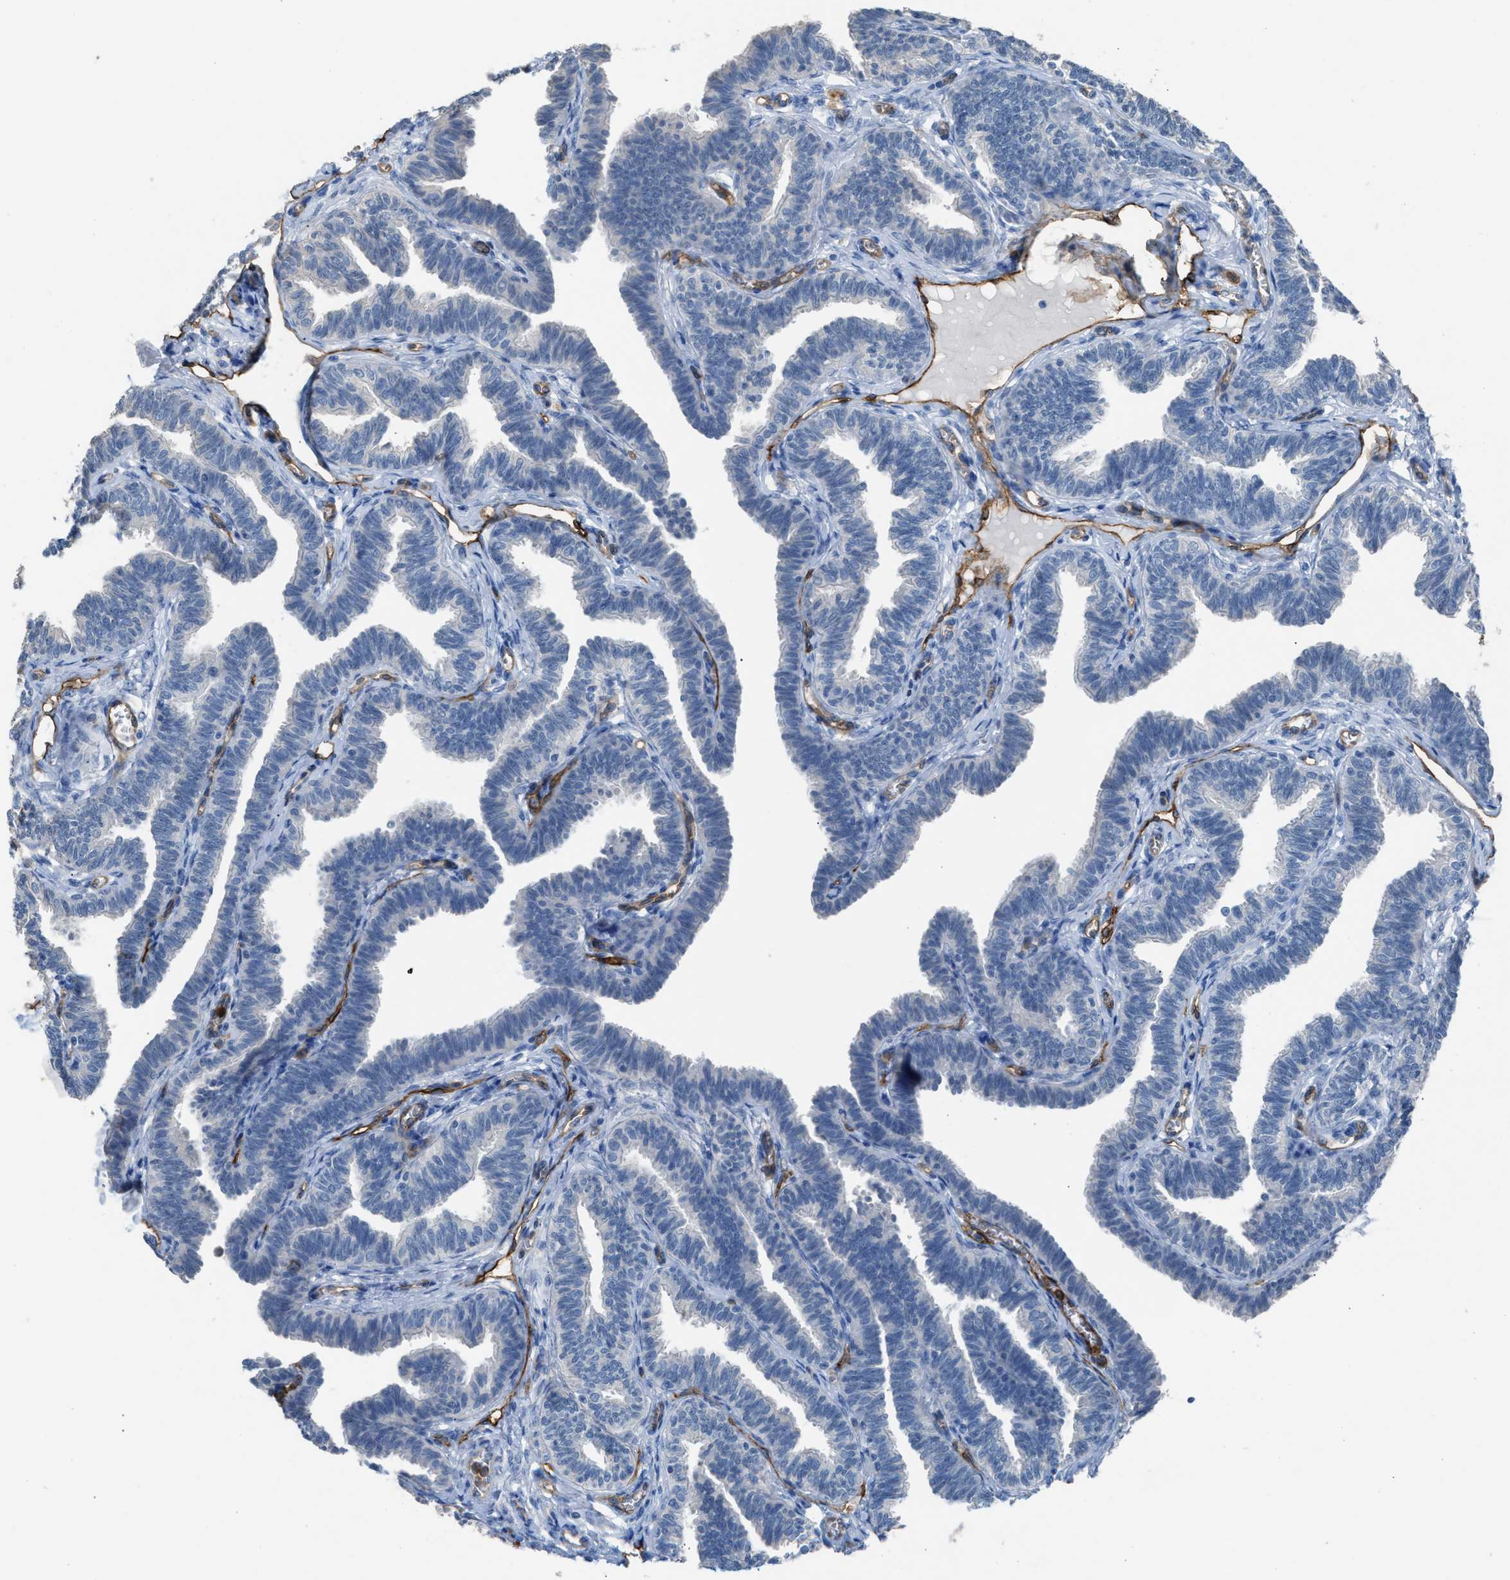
{"staining": {"intensity": "negative", "quantity": "none", "location": "none"}, "tissue": "fallopian tube", "cell_type": "Glandular cells", "image_type": "normal", "snomed": [{"axis": "morphology", "description": "Normal tissue, NOS"}, {"axis": "topography", "description": "Fallopian tube"}, {"axis": "topography", "description": "Ovary"}], "caption": "High power microscopy photomicrograph of an immunohistochemistry (IHC) micrograph of normal fallopian tube, revealing no significant staining in glandular cells.", "gene": "DYSF", "patient": {"sex": "female", "age": 23}}